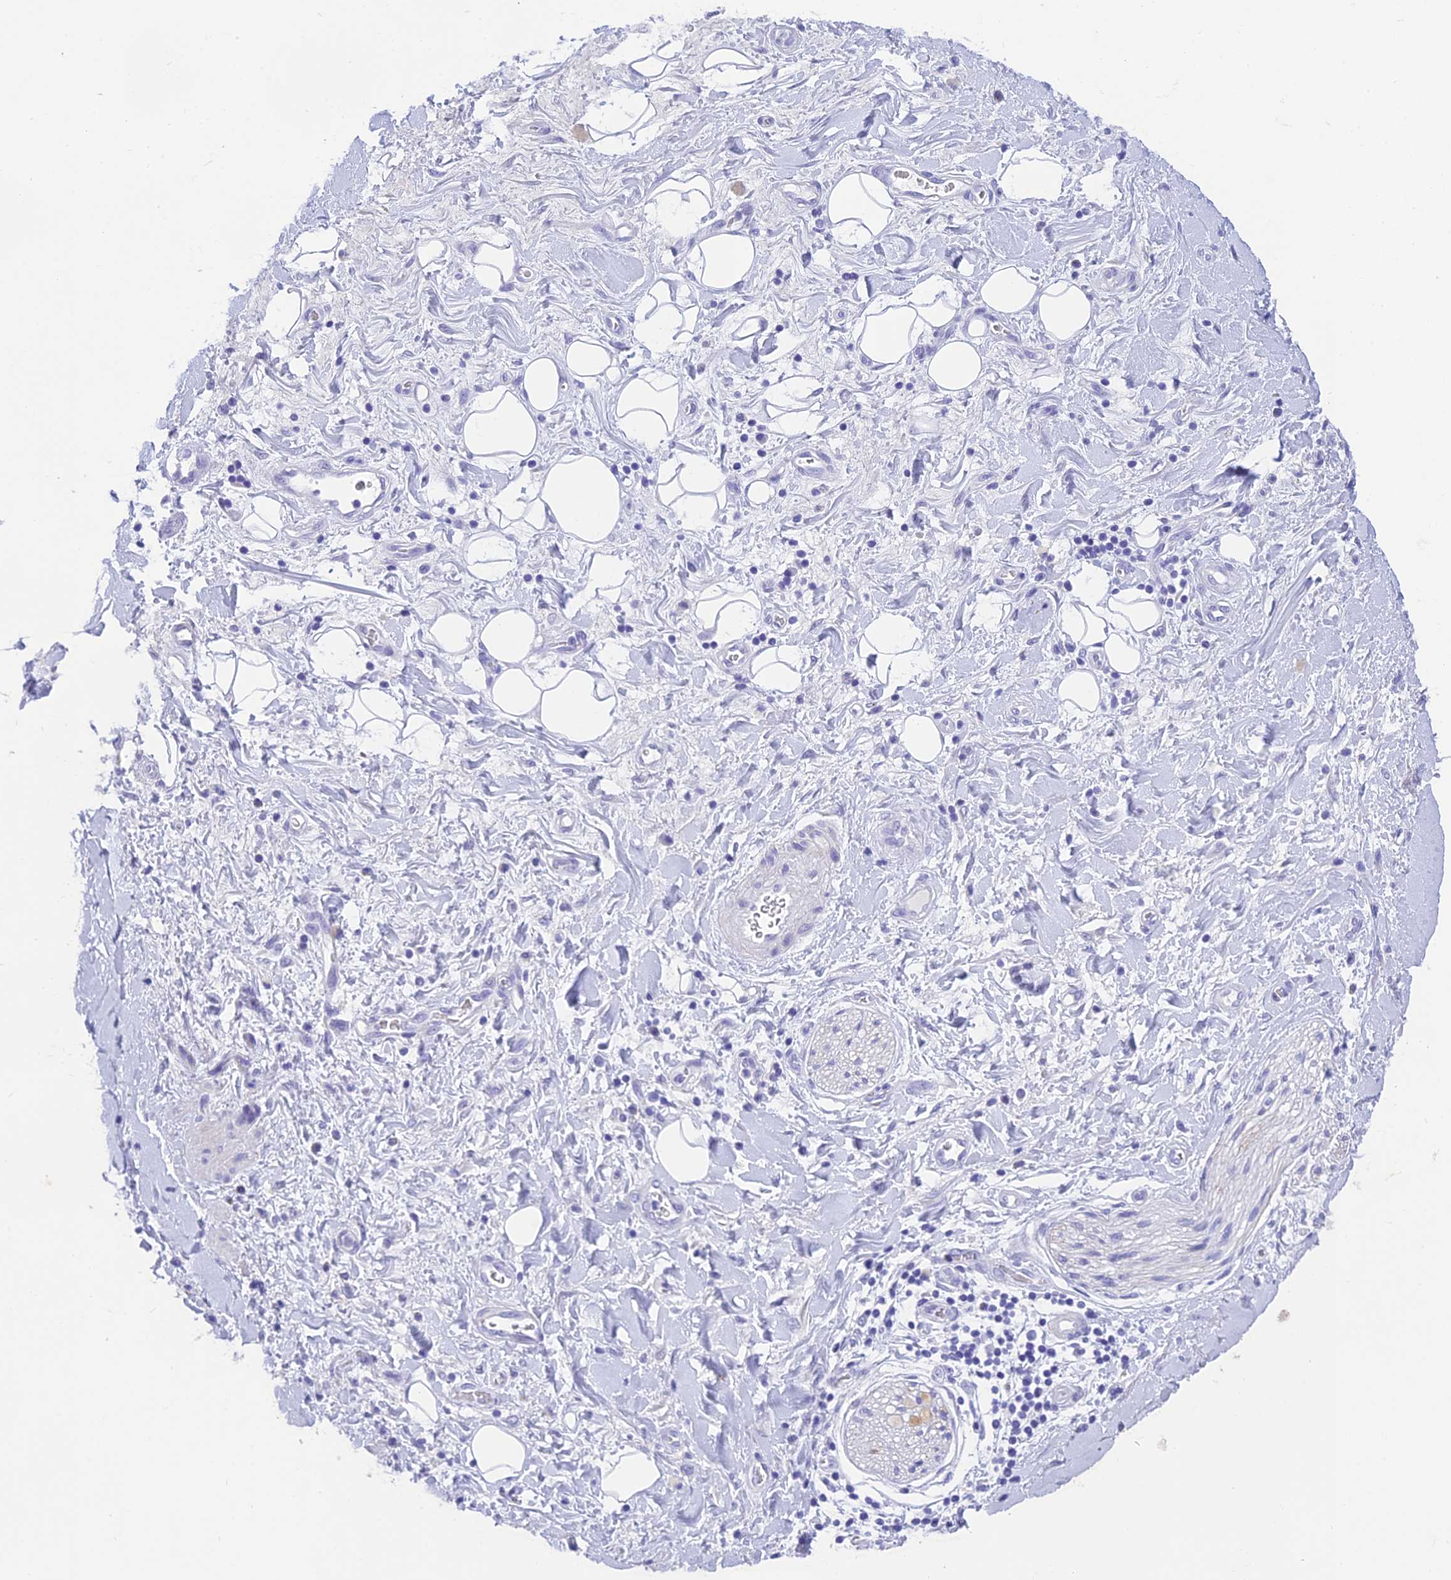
{"staining": {"intensity": "negative", "quantity": "none", "location": "none"}, "tissue": "adipose tissue", "cell_type": "Adipocytes", "image_type": "normal", "snomed": [{"axis": "morphology", "description": "Normal tissue, NOS"}, {"axis": "morphology", "description": "Adenocarcinoma, NOS"}, {"axis": "topography", "description": "Pancreas"}, {"axis": "topography", "description": "Peripheral nerve tissue"}], "caption": "Adipose tissue was stained to show a protein in brown. There is no significant staining in adipocytes.", "gene": "KDELR3", "patient": {"sex": "male", "age": 59}}